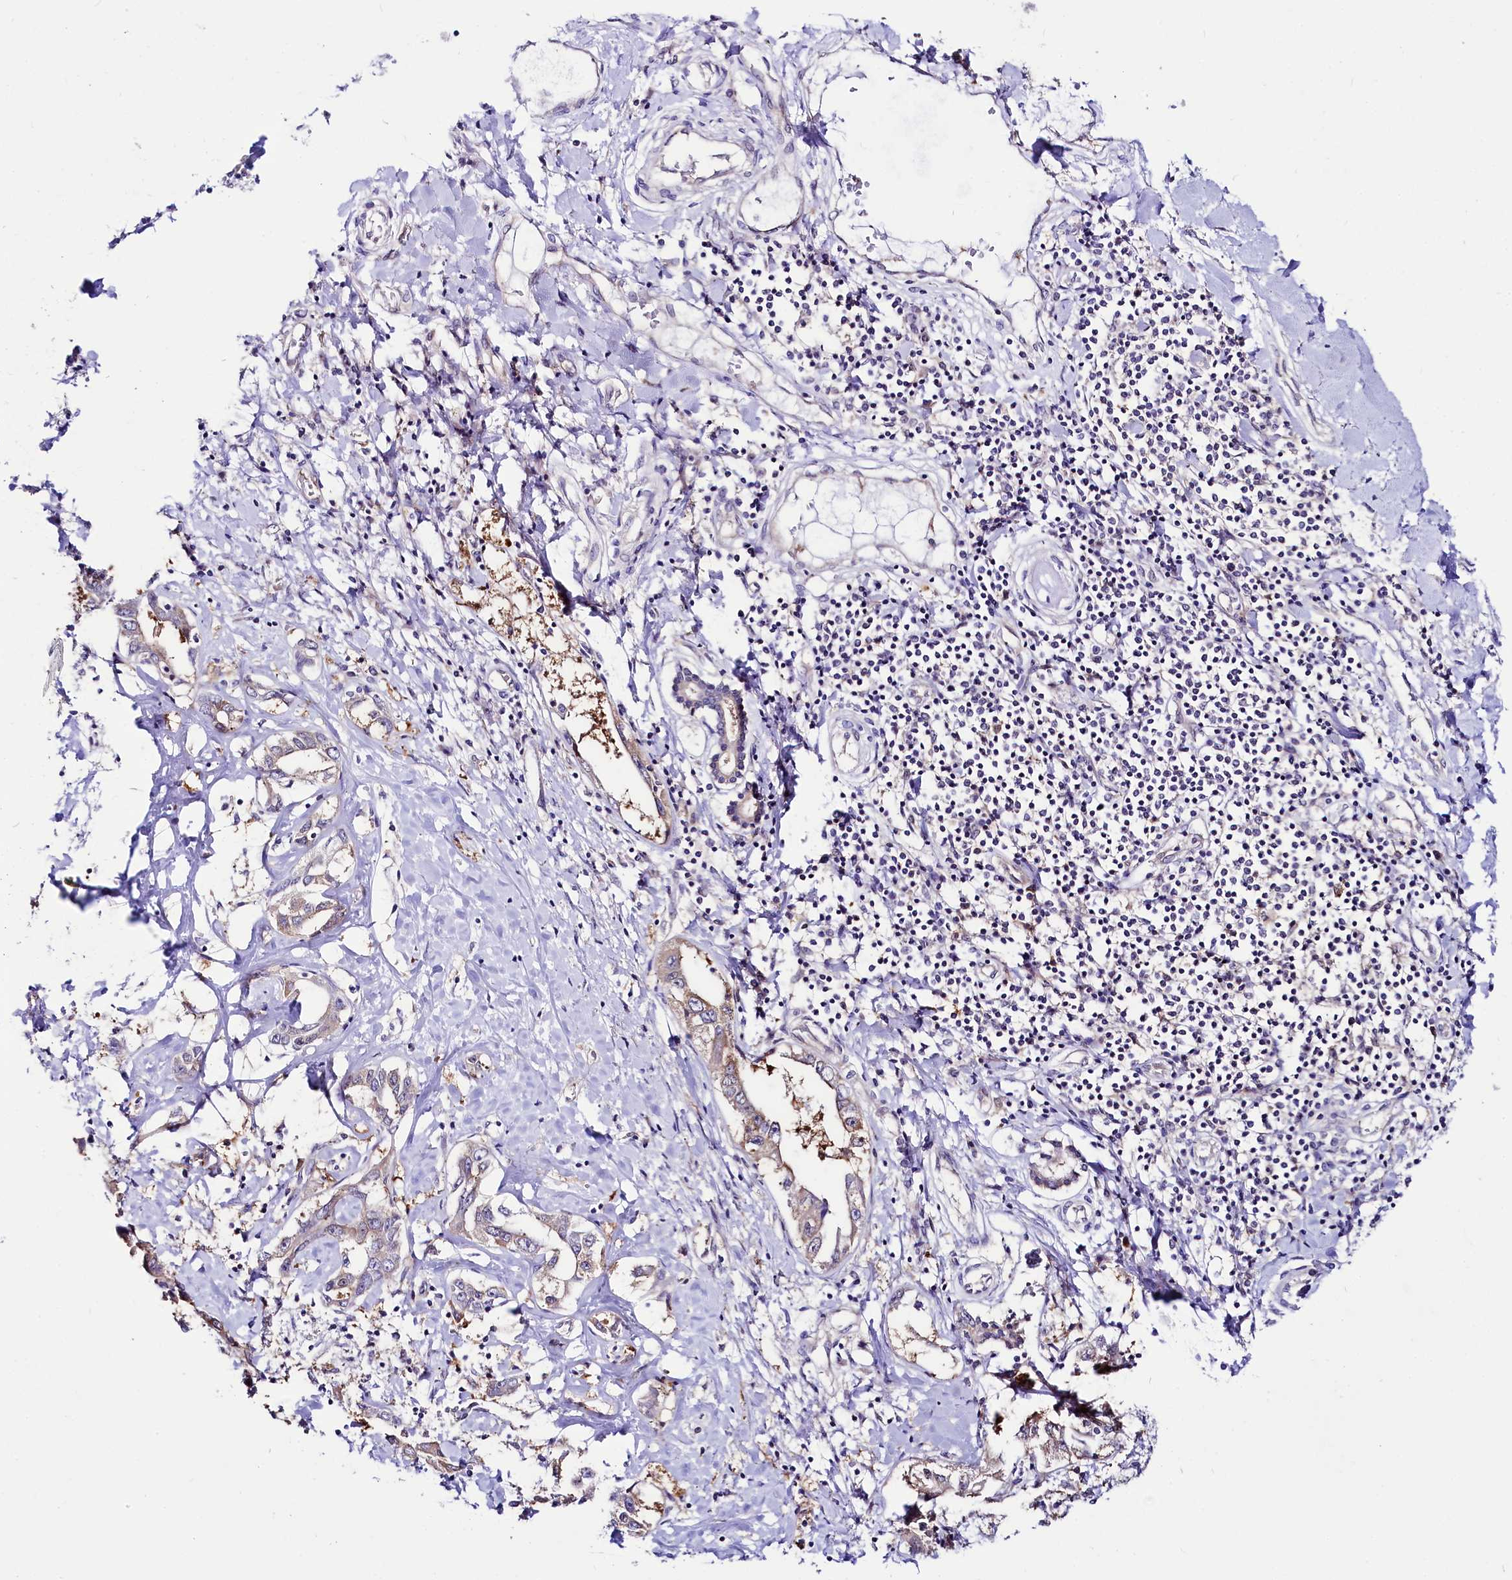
{"staining": {"intensity": "weak", "quantity": "<25%", "location": "cytoplasmic/membranous"}, "tissue": "liver cancer", "cell_type": "Tumor cells", "image_type": "cancer", "snomed": [{"axis": "morphology", "description": "Cholangiocarcinoma"}, {"axis": "topography", "description": "Liver"}], "caption": "DAB immunohistochemical staining of human liver cancer (cholangiocarcinoma) demonstrates no significant positivity in tumor cells. Nuclei are stained in blue.", "gene": "ABHD5", "patient": {"sex": "male", "age": 59}}